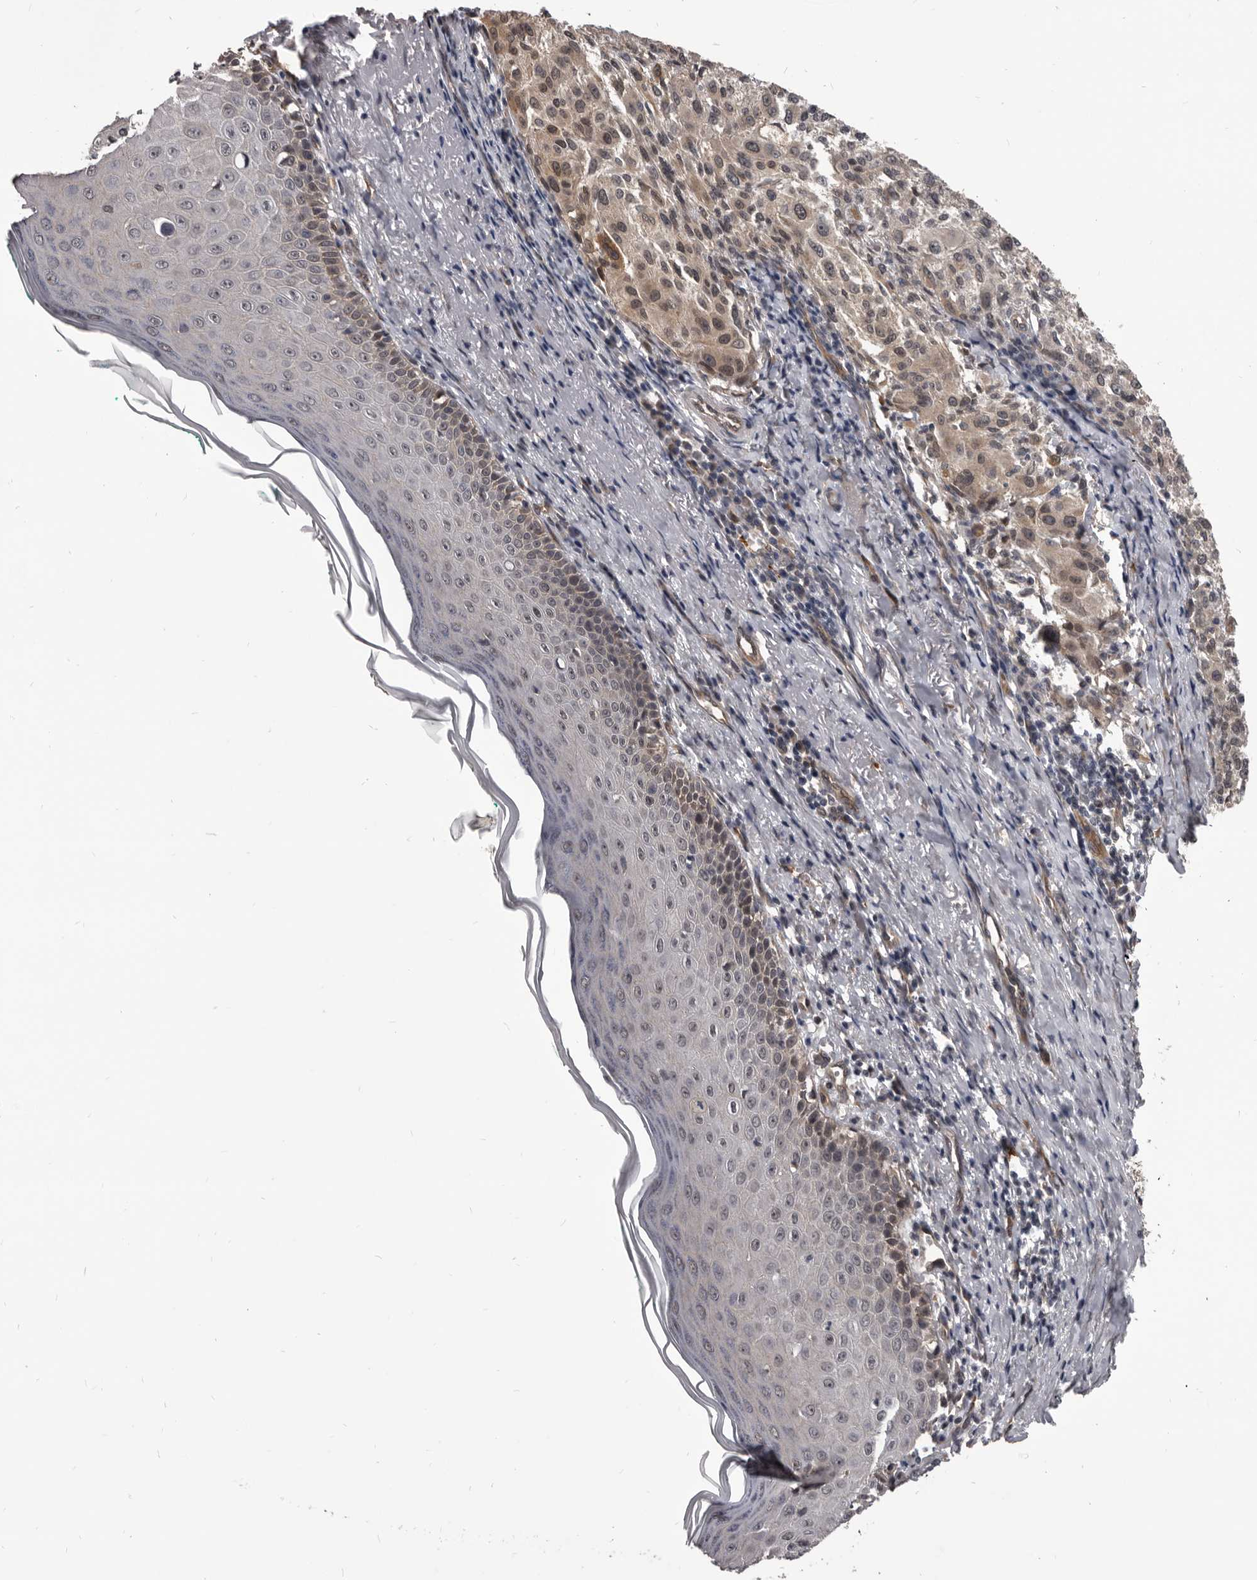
{"staining": {"intensity": "weak", "quantity": "25%-75%", "location": "cytoplasmic/membranous"}, "tissue": "melanoma", "cell_type": "Tumor cells", "image_type": "cancer", "snomed": [{"axis": "morphology", "description": "Necrosis, NOS"}, {"axis": "morphology", "description": "Malignant melanoma, NOS"}, {"axis": "topography", "description": "Skin"}], "caption": "This is a histology image of immunohistochemistry (IHC) staining of malignant melanoma, which shows weak staining in the cytoplasmic/membranous of tumor cells.", "gene": "ADAMTS20", "patient": {"sex": "female", "age": 87}}